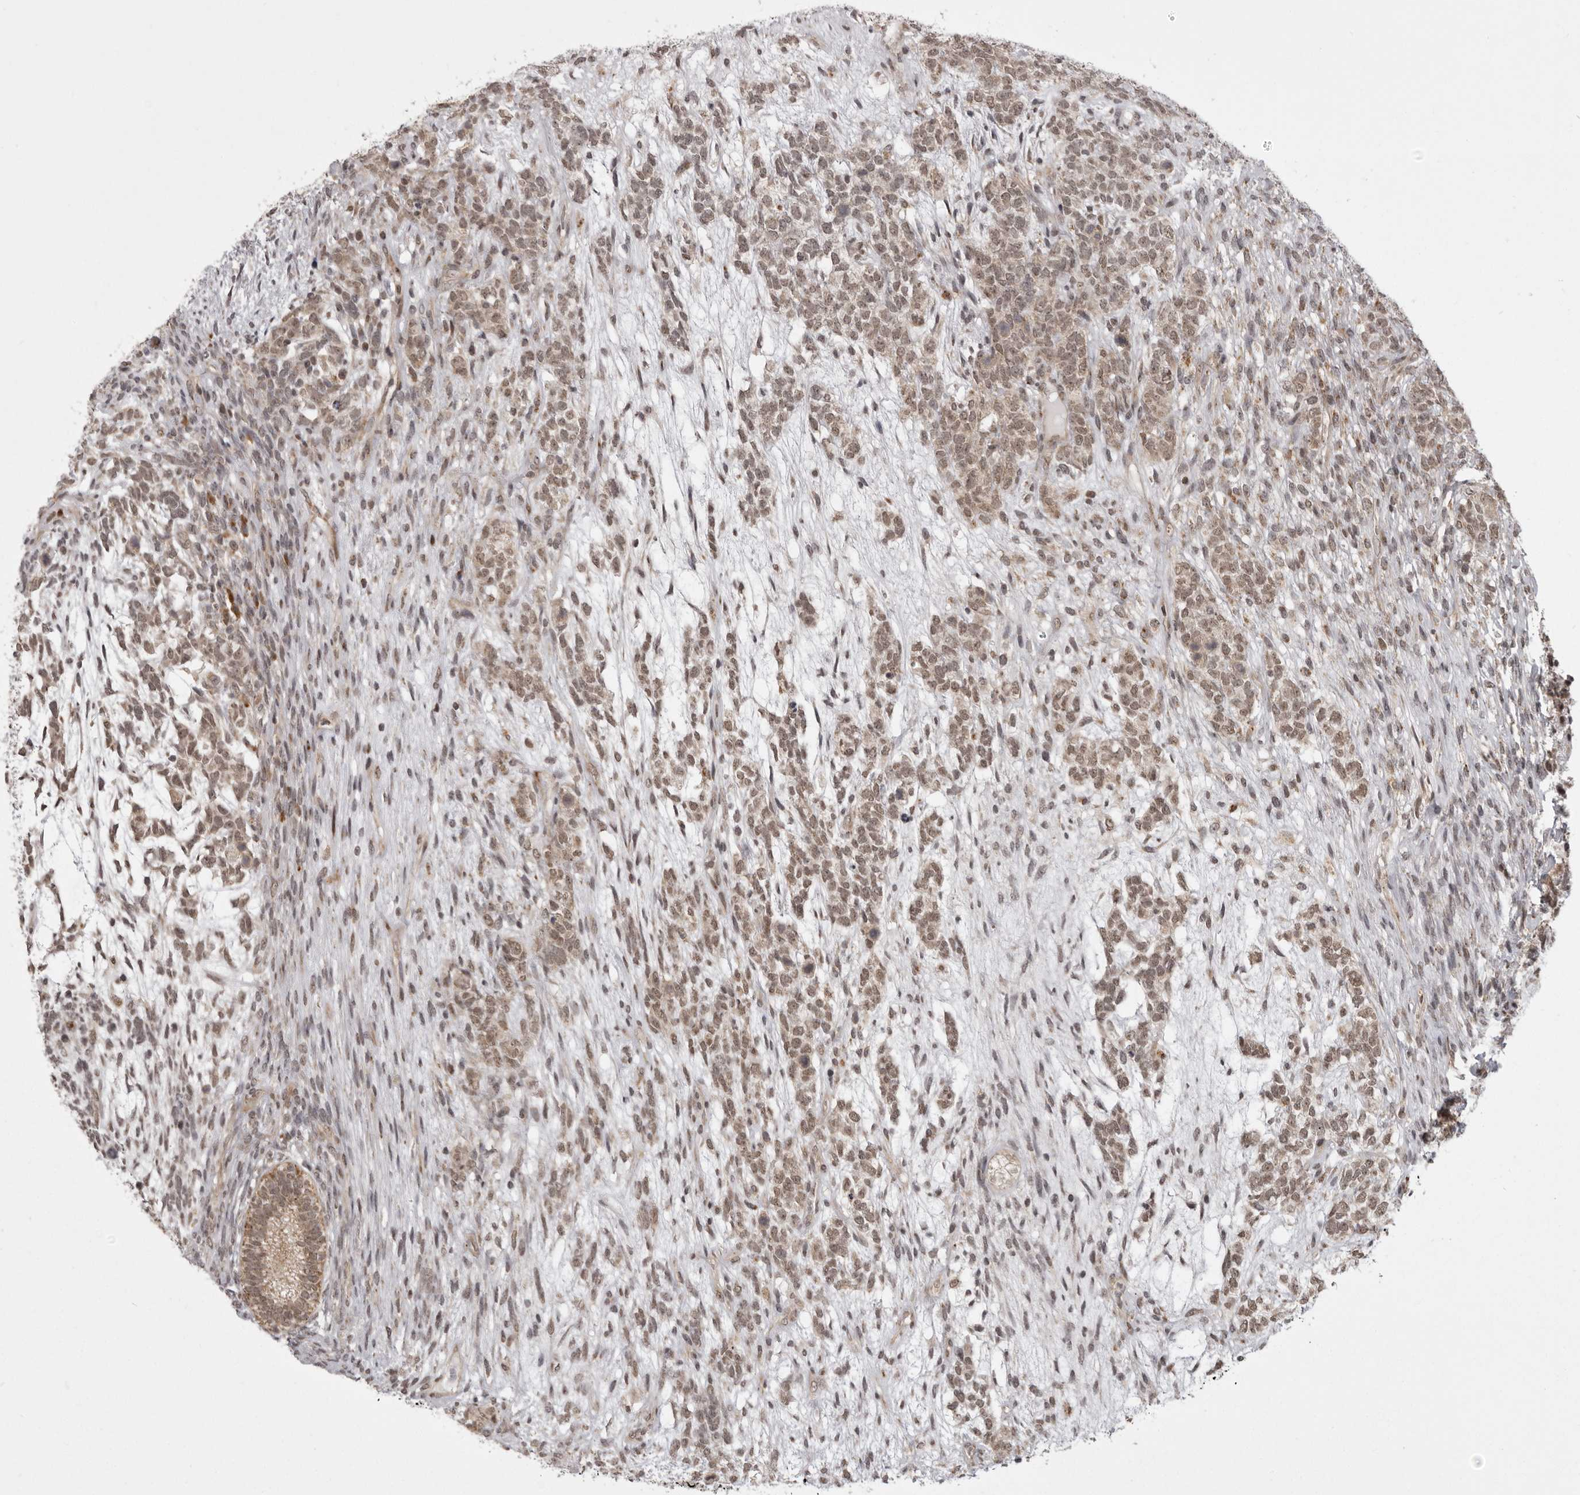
{"staining": {"intensity": "moderate", "quantity": ">75%", "location": "cytoplasmic/membranous,nuclear"}, "tissue": "testis cancer", "cell_type": "Tumor cells", "image_type": "cancer", "snomed": [{"axis": "morphology", "description": "Seminoma, NOS"}, {"axis": "morphology", "description": "Carcinoma, Embryonal, NOS"}, {"axis": "topography", "description": "Testis"}], "caption": "IHC image of testis cancer (seminoma) stained for a protein (brown), which displays medium levels of moderate cytoplasmic/membranous and nuclear staining in about >75% of tumor cells.", "gene": "C1orf109", "patient": {"sex": "male", "age": 28}}